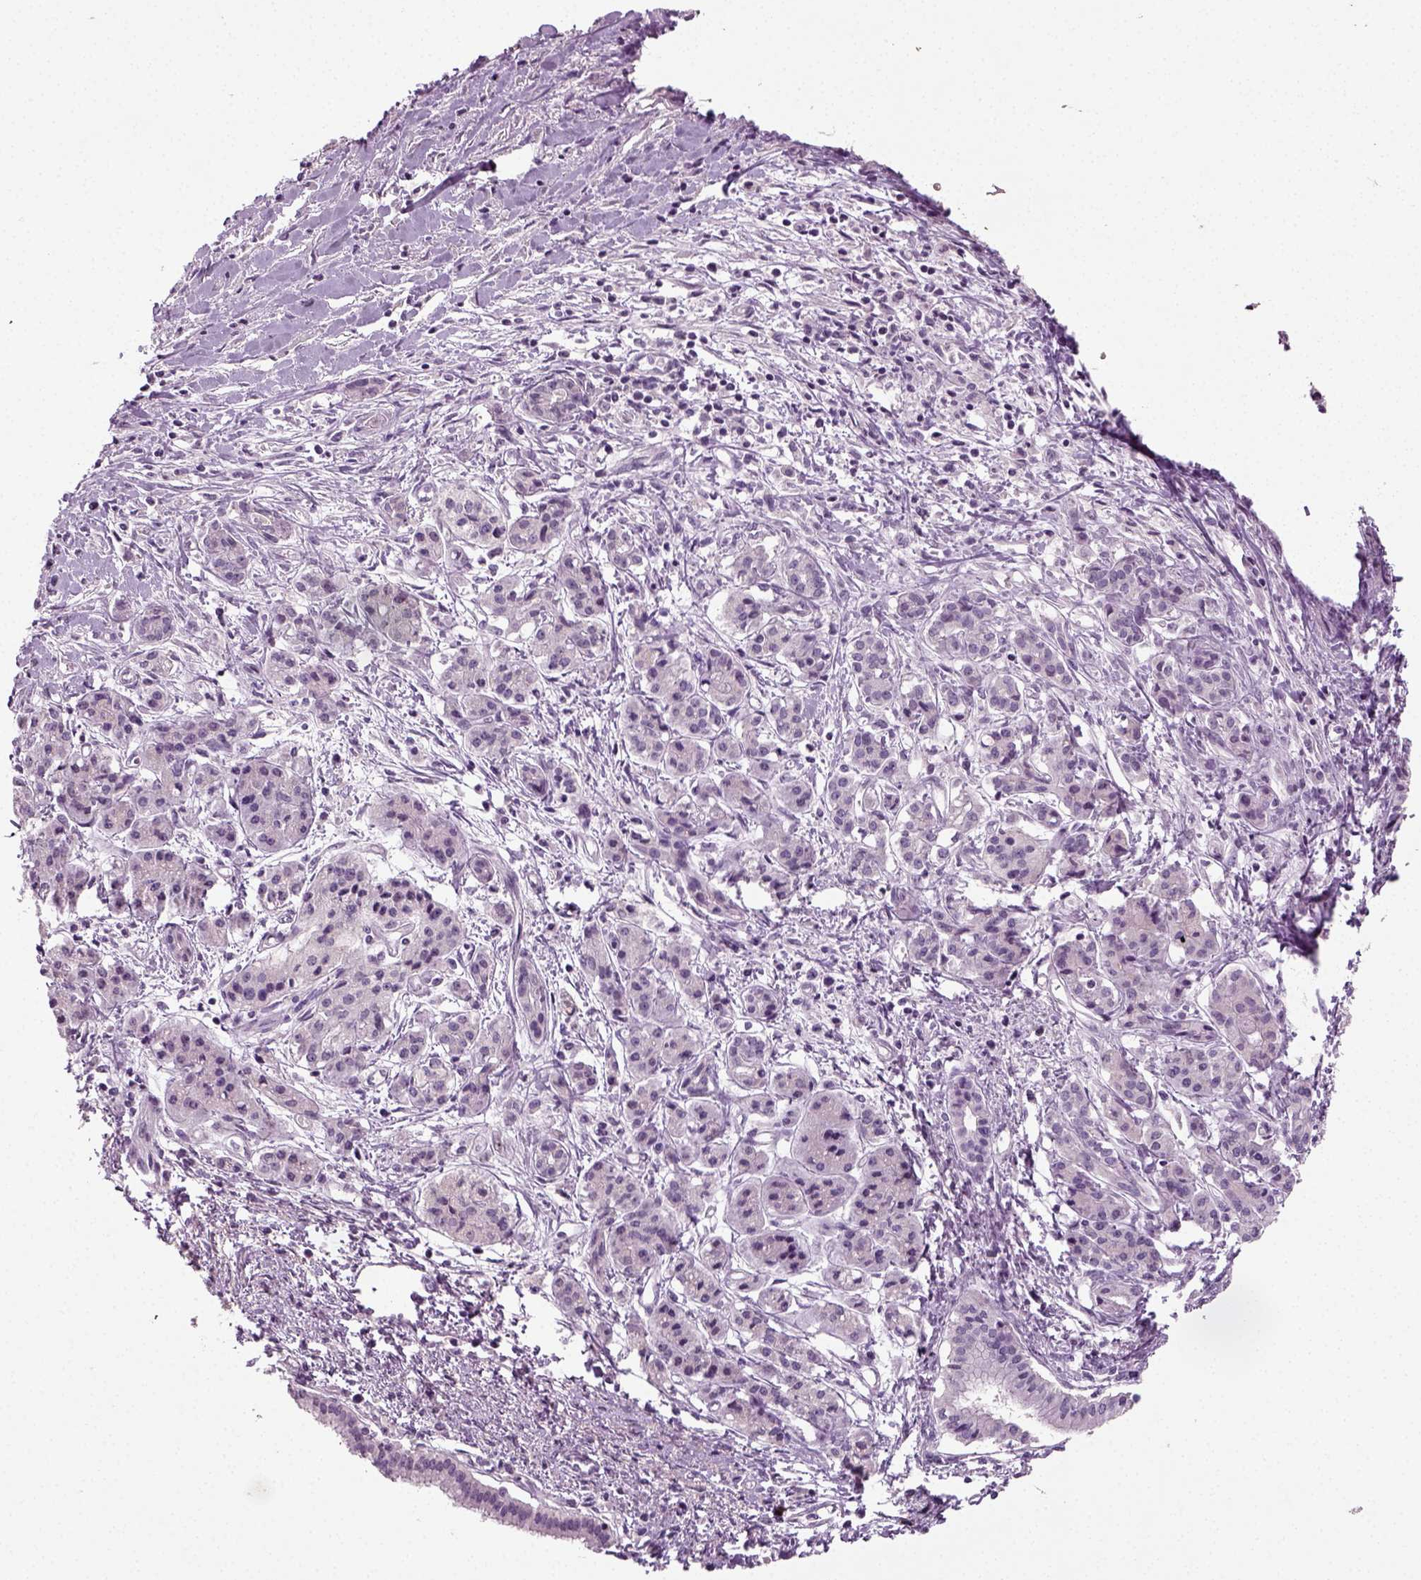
{"staining": {"intensity": "weak", "quantity": "<25%", "location": "nuclear"}, "tissue": "pancreatic cancer", "cell_type": "Tumor cells", "image_type": "cancer", "snomed": [{"axis": "morphology", "description": "Adenocarcinoma, NOS"}, {"axis": "topography", "description": "Pancreas"}], "caption": "Pancreatic cancer stained for a protein using immunohistochemistry displays no expression tumor cells.", "gene": "SYNGAP1", "patient": {"sex": "male", "age": 48}}